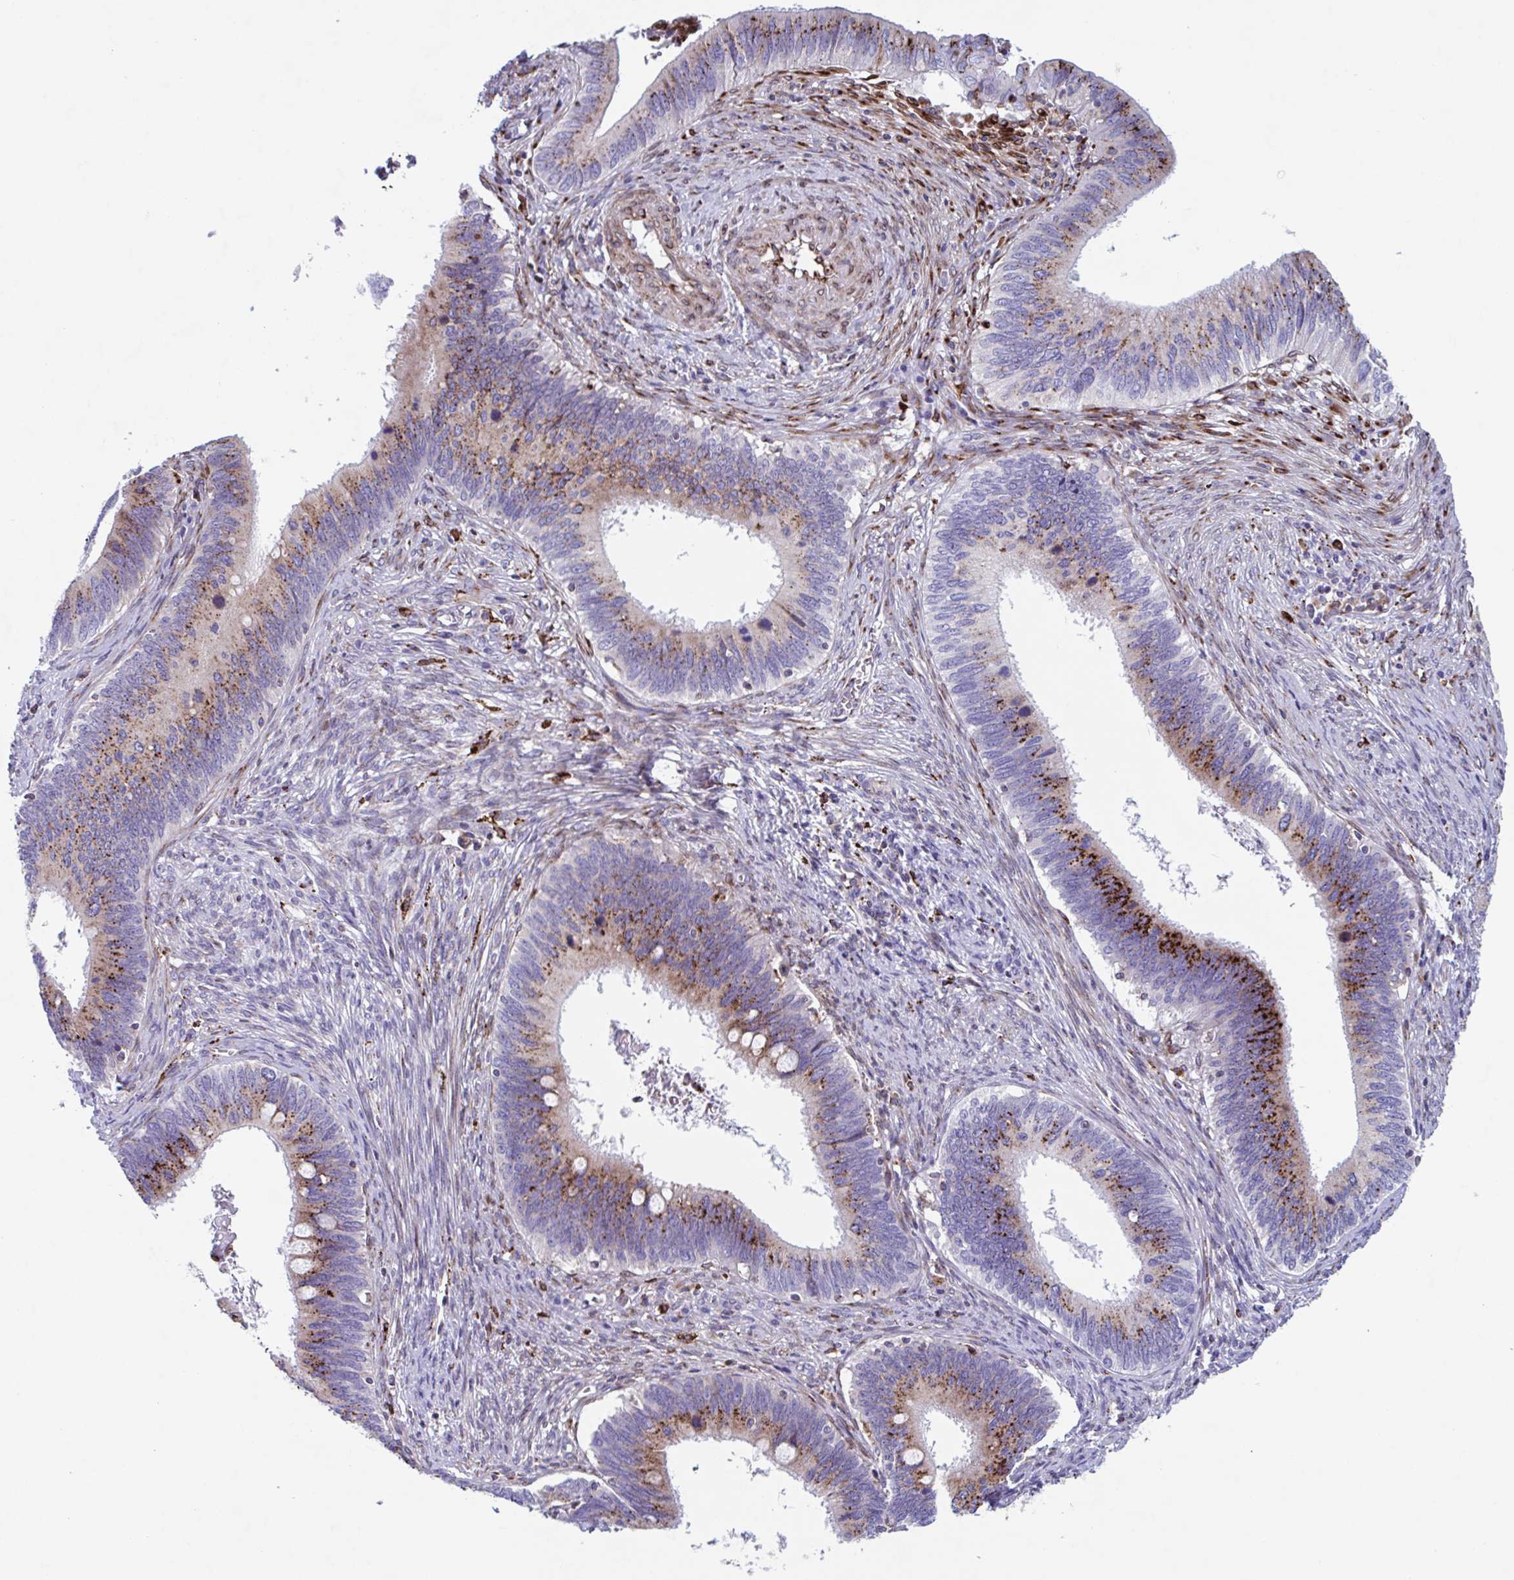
{"staining": {"intensity": "strong", "quantity": "25%-75%", "location": "cytoplasmic/membranous"}, "tissue": "cervical cancer", "cell_type": "Tumor cells", "image_type": "cancer", "snomed": [{"axis": "morphology", "description": "Adenocarcinoma, NOS"}, {"axis": "topography", "description": "Cervix"}], "caption": "High-power microscopy captured an immunohistochemistry histopathology image of cervical cancer (adenocarcinoma), revealing strong cytoplasmic/membranous staining in about 25%-75% of tumor cells.", "gene": "RFK", "patient": {"sex": "female", "age": 42}}